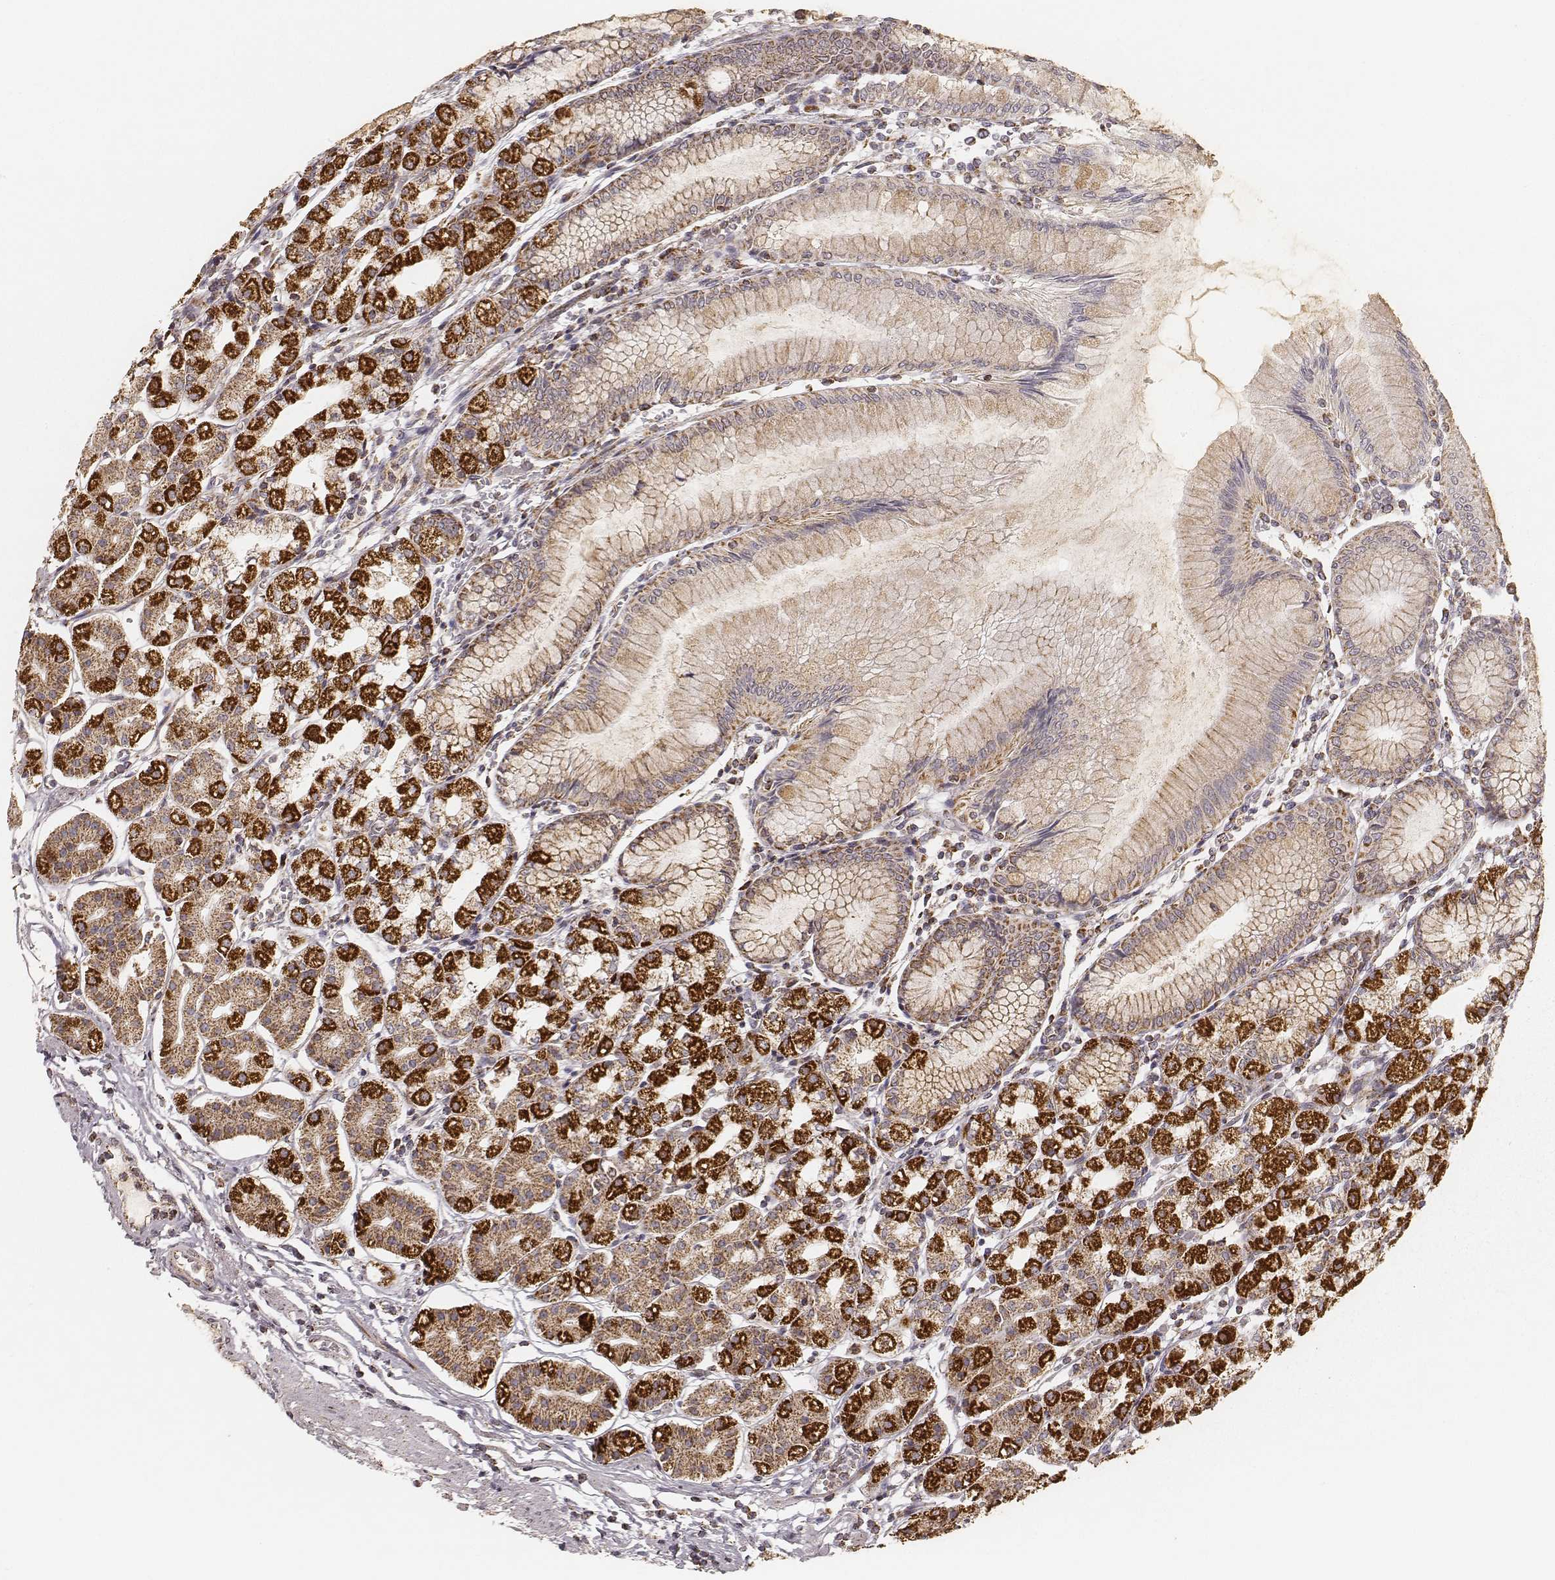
{"staining": {"intensity": "strong", "quantity": "25%-75%", "location": "cytoplasmic/membranous"}, "tissue": "stomach", "cell_type": "Glandular cells", "image_type": "normal", "snomed": [{"axis": "morphology", "description": "Normal tissue, NOS"}, {"axis": "topography", "description": "Skeletal muscle"}, {"axis": "topography", "description": "Stomach"}], "caption": "Immunohistochemical staining of unremarkable stomach reveals high levels of strong cytoplasmic/membranous expression in about 25%-75% of glandular cells.", "gene": "CS", "patient": {"sex": "female", "age": 57}}